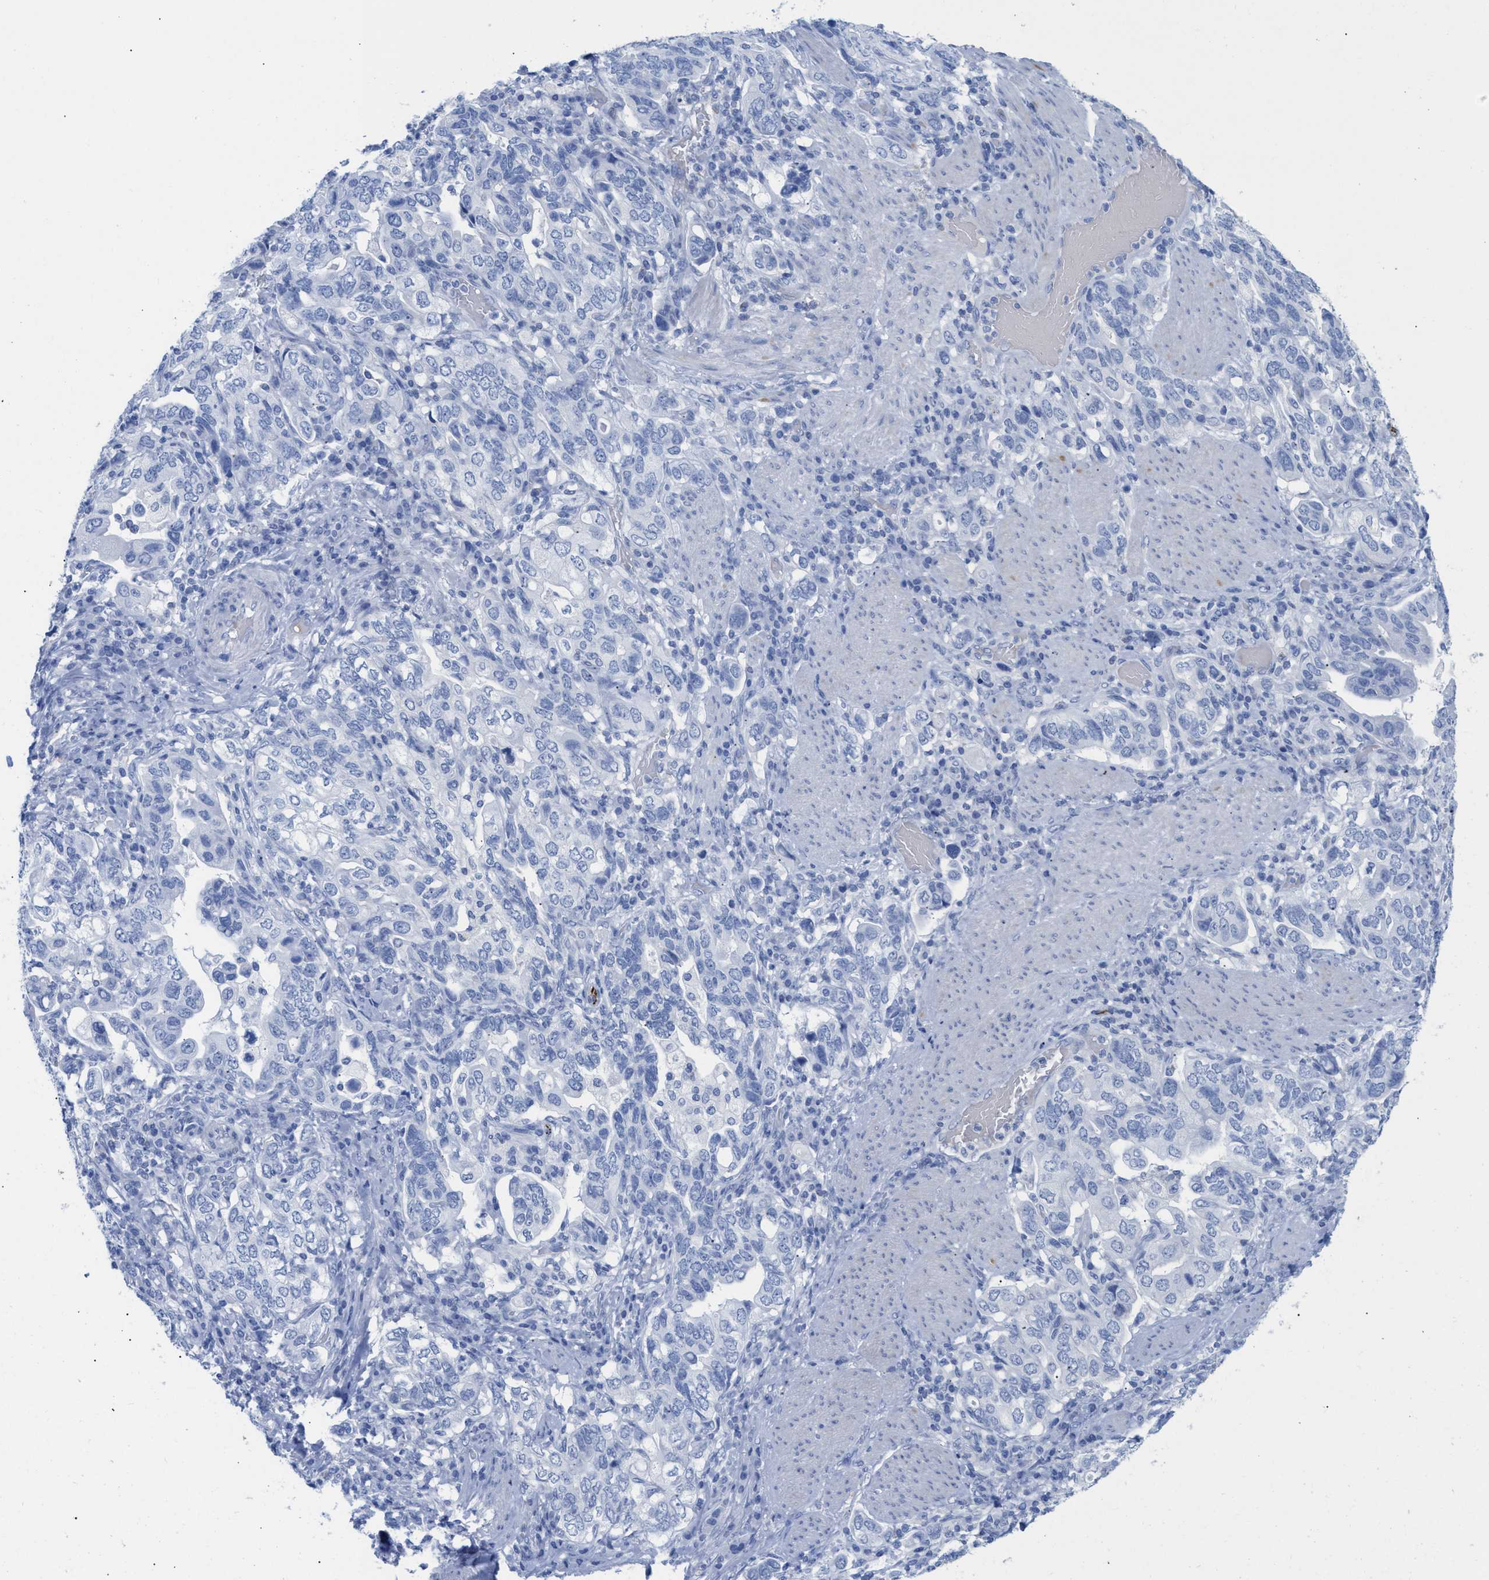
{"staining": {"intensity": "negative", "quantity": "none", "location": "none"}, "tissue": "stomach cancer", "cell_type": "Tumor cells", "image_type": "cancer", "snomed": [{"axis": "morphology", "description": "Adenocarcinoma, NOS"}, {"axis": "topography", "description": "Stomach, upper"}], "caption": "A histopathology image of stomach adenocarcinoma stained for a protein reveals no brown staining in tumor cells. Brightfield microscopy of immunohistochemistry (IHC) stained with DAB (brown) and hematoxylin (blue), captured at high magnification.", "gene": "ANKFN1", "patient": {"sex": "male", "age": 62}}